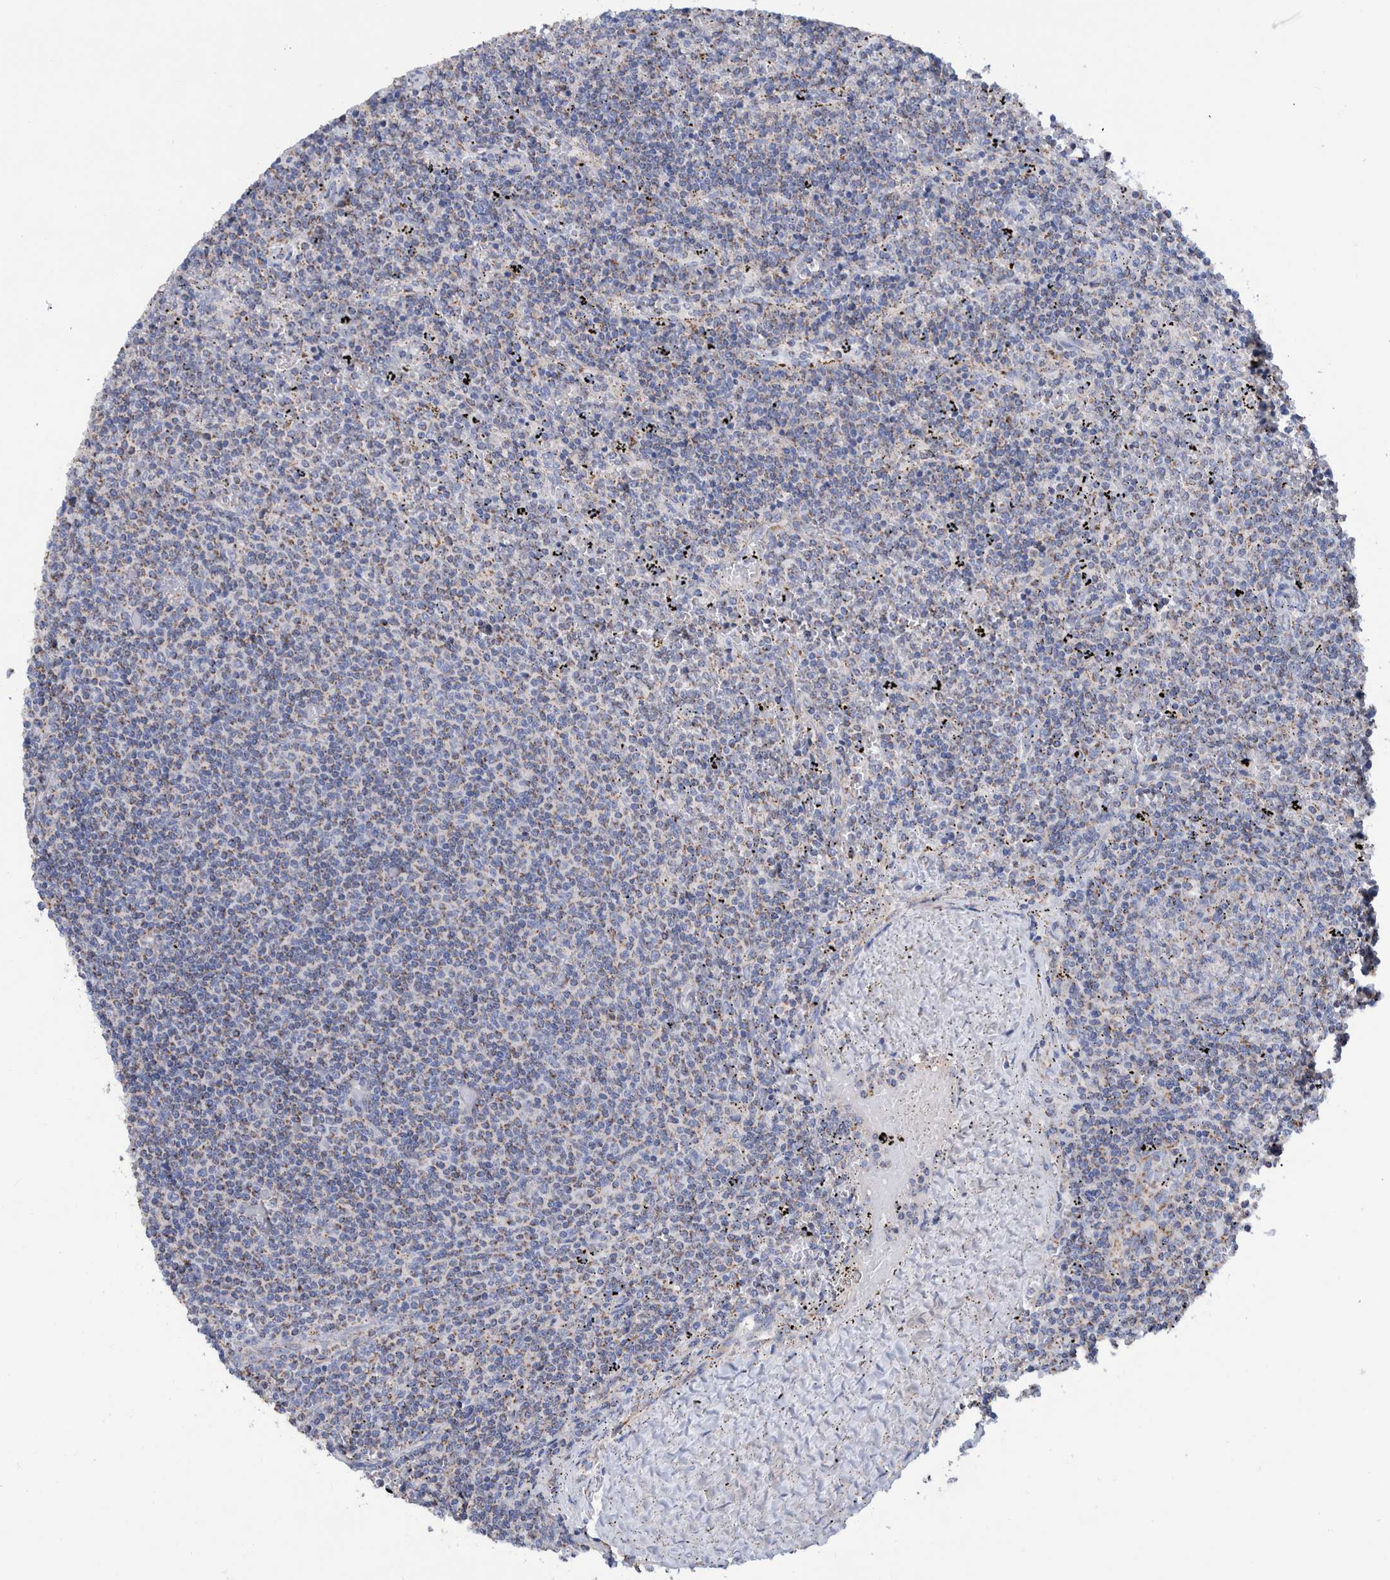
{"staining": {"intensity": "weak", "quantity": "25%-75%", "location": "cytoplasmic/membranous"}, "tissue": "lymphoma", "cell_type": "Tumor cells", "image_type": "cancer", "snomed": [{"axis": "morphology", "description": "Malignant lymphoma, non-Hodgkin's type, Low grade"}, {"axis": "topography", "description": "Spleen"}], "caption": "Protein analysis of lymphoma tissue reveals weak cytoplasmic/membranous positivity in approximately 25%-75% of tumor cells. The staining was performed using DAB (3,3'-diaminobenzidine) to visualize the protein expression in brown, while the nuclei were stained in blue with hematoxylin (Magnification: 20x).", "gene": "DECR1", "patient": {"sex": "female", "age": 50}}